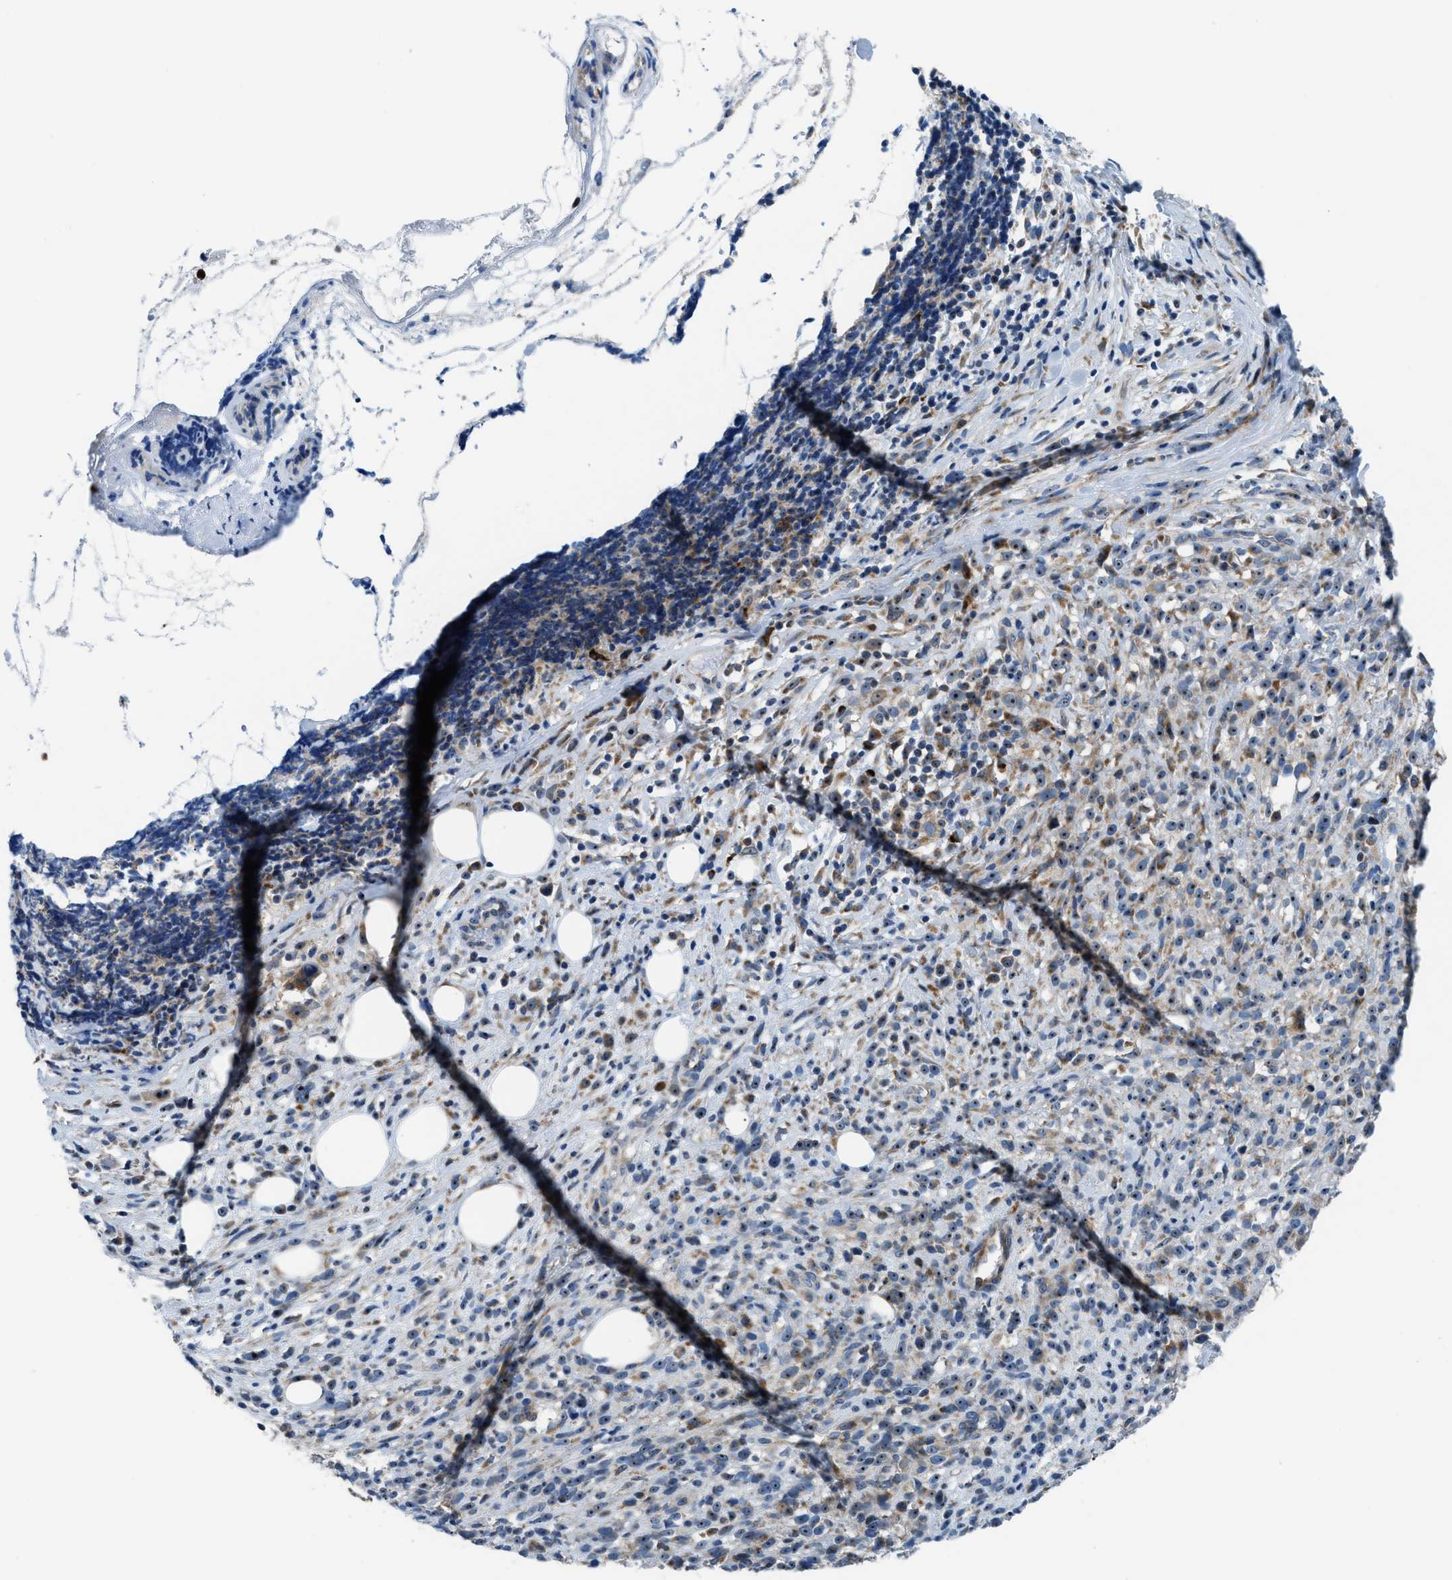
{"staining": {"intensity": "moderate", "quantity": ">75%", "location": "nuclear"}, "tissue": "melanoma", "cell_type": "Tumor cells", "image_type": "cancer", "snomed": [{"axis": "morphology", "description": "Malignant melanoma, NOS"}, {"axis": "topography", "description": "Skin"}], "caption": "Malignant melanoma stained with a brown dye demonstrates moderate nuclear positive positivity in approximately >75% of tumor cells.", "gene": "TPH1", "patient": {"sex": "female", "age": 55}}